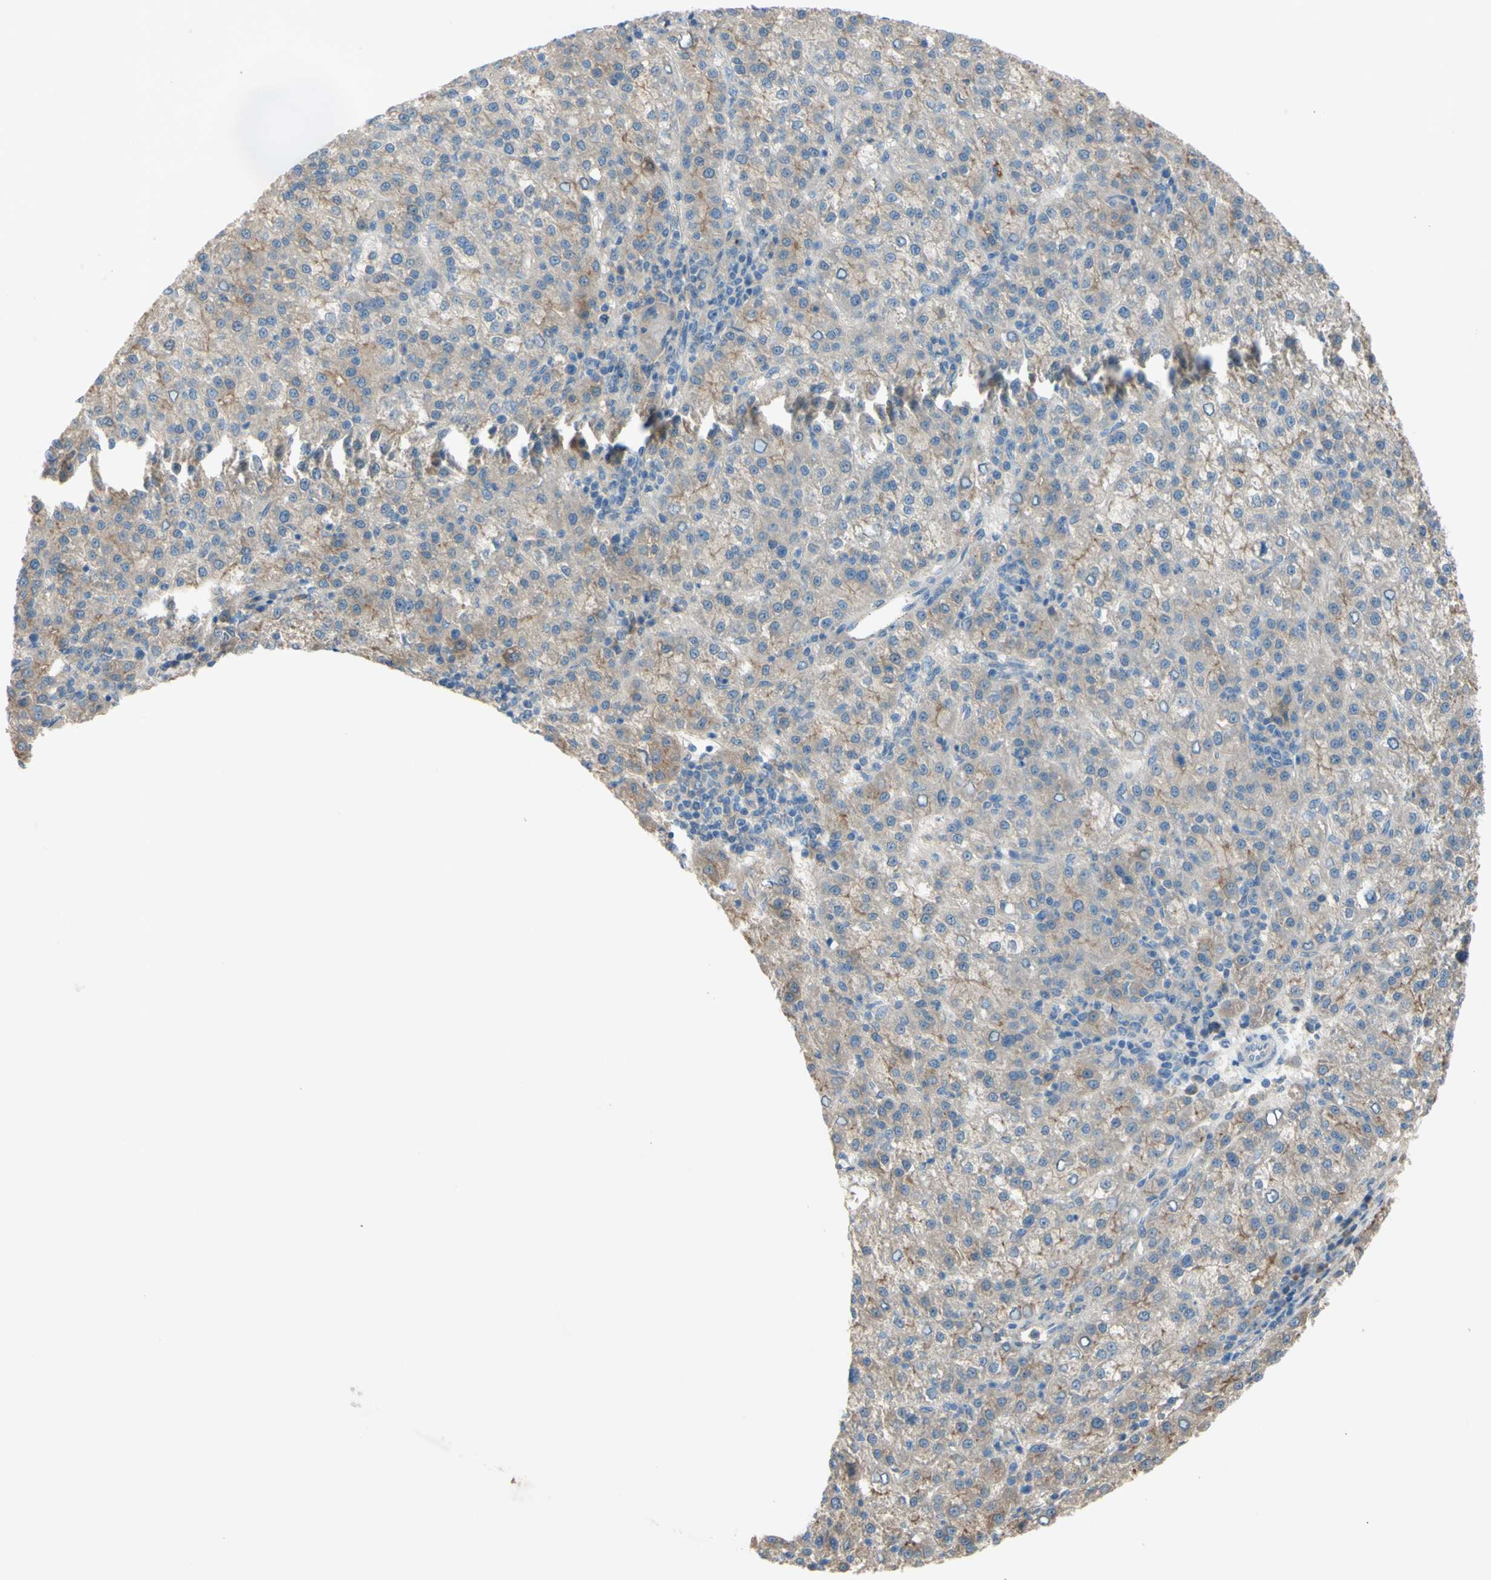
{"staining": {"intensity": "weak", "quantity": "<25%", "location": "cytoplasmic/membranous"}, "tissue": "liver cancer", "cell_type": "Tumor cells", "image_type": "cancer", "snomed": [{"axis": "morphology", "description": "Carcinoma, Hepatocellular, NOS"}, {"axis": "topography", "description": "Liver"}], "caption": "The image exhibits no significant staining in tumor cells of liver cancer. (DAB immunohistochemistry visualized using brightfield microscopy, high magnification).", "gene": "ATRN", "patient": {"sex": "female", "age": 58}}